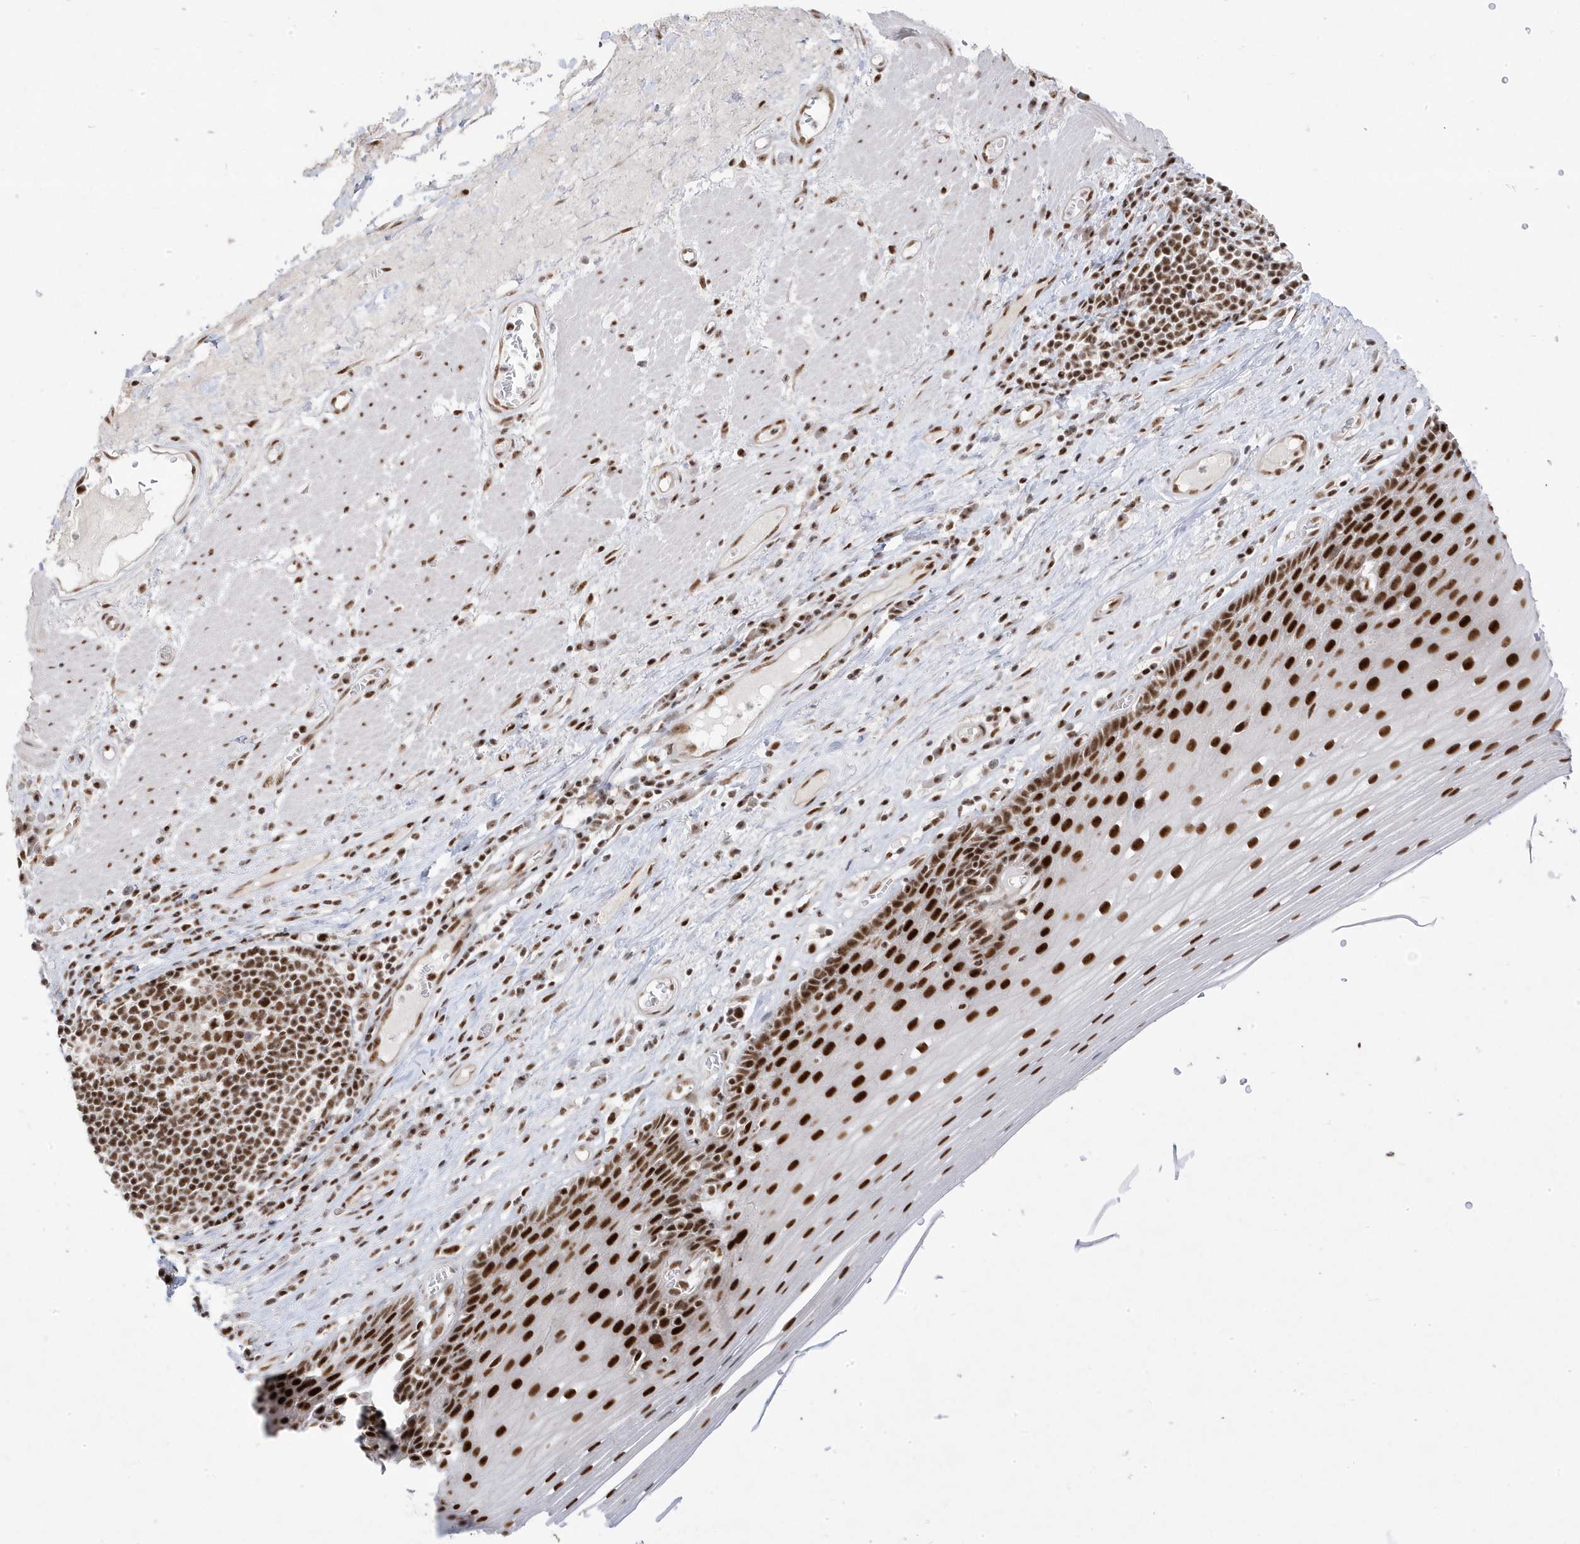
{"staining": {"intensity": "strong", "quantity": ">75%", "location": "nuclear"}, "tissue": "esophagus", "cell_type": "Squamous epithelial cells", "image_type": "normal", "snomed": [{"axis": "morphology", "description": "Normal tissue, NOS"}, {"axis": "topography", "description": "Esophagus"}], "caption": "Immunohistochemistry (DAB (3,3'-diaminobenzidine)) staining of benign human esophagus displays strong nuclear protein positivity in about >75% of squamous epithelial cells.", "gene": "MTREX", "patient": {"sex": "male", "age": 62}}